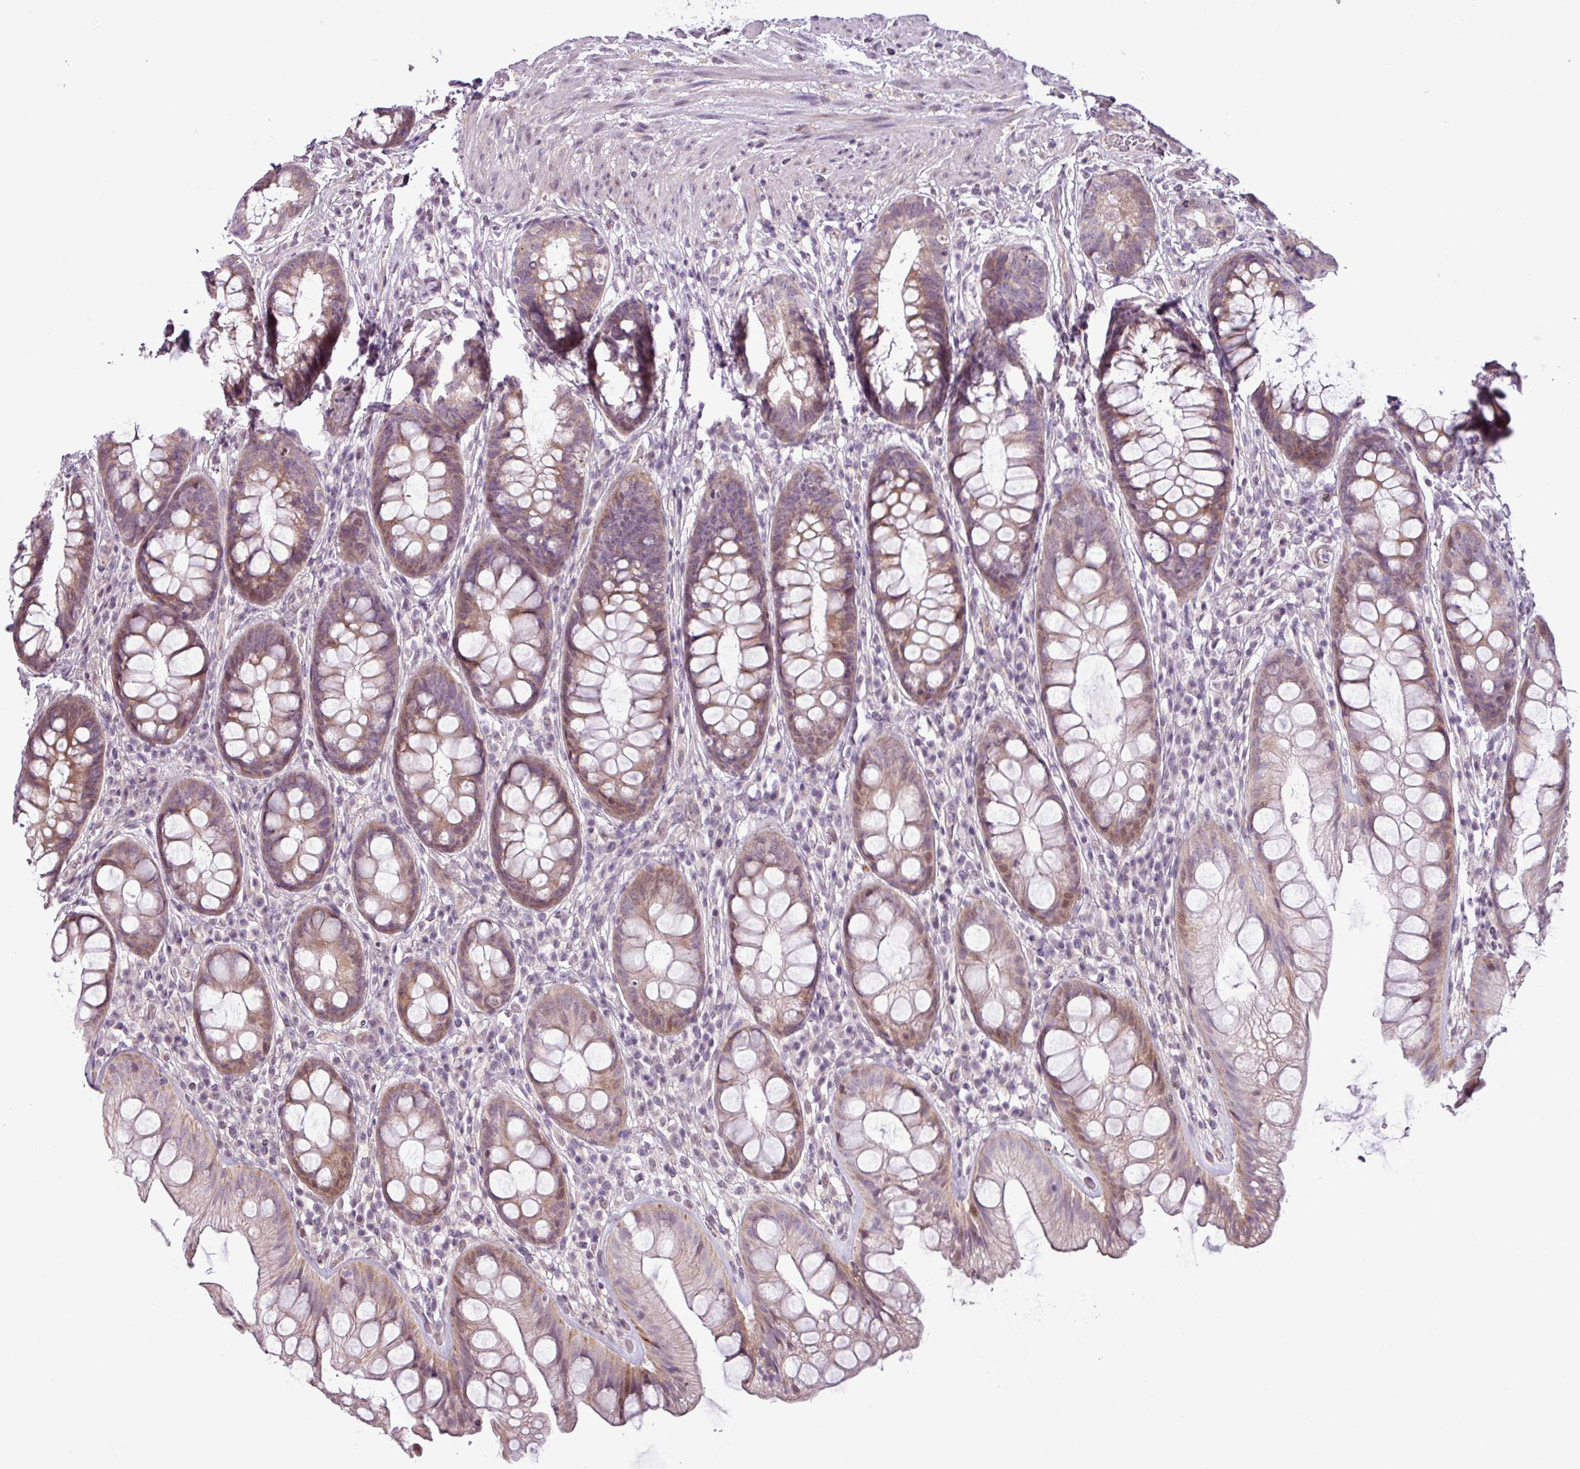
{"staining": {"intensity": "weak", "quantity": "25%-75%", "location": "cytoplasmic/membranous"}, "tissue": "rectum", "cell_type": "Glandular cells", "image_type": "normal", "snomed": [{"axis": "morphology", "description": "Normal tissue, NOS"}, {"axis": "topography", "description": "Rectum"}], "caption": "Weak cytoplasmic/membranous staining is appreciated in about 25%-75% of glandular cells in normal rectum.", "gene": "GPT2", "patient": {"sex": "male", "age": 74}}